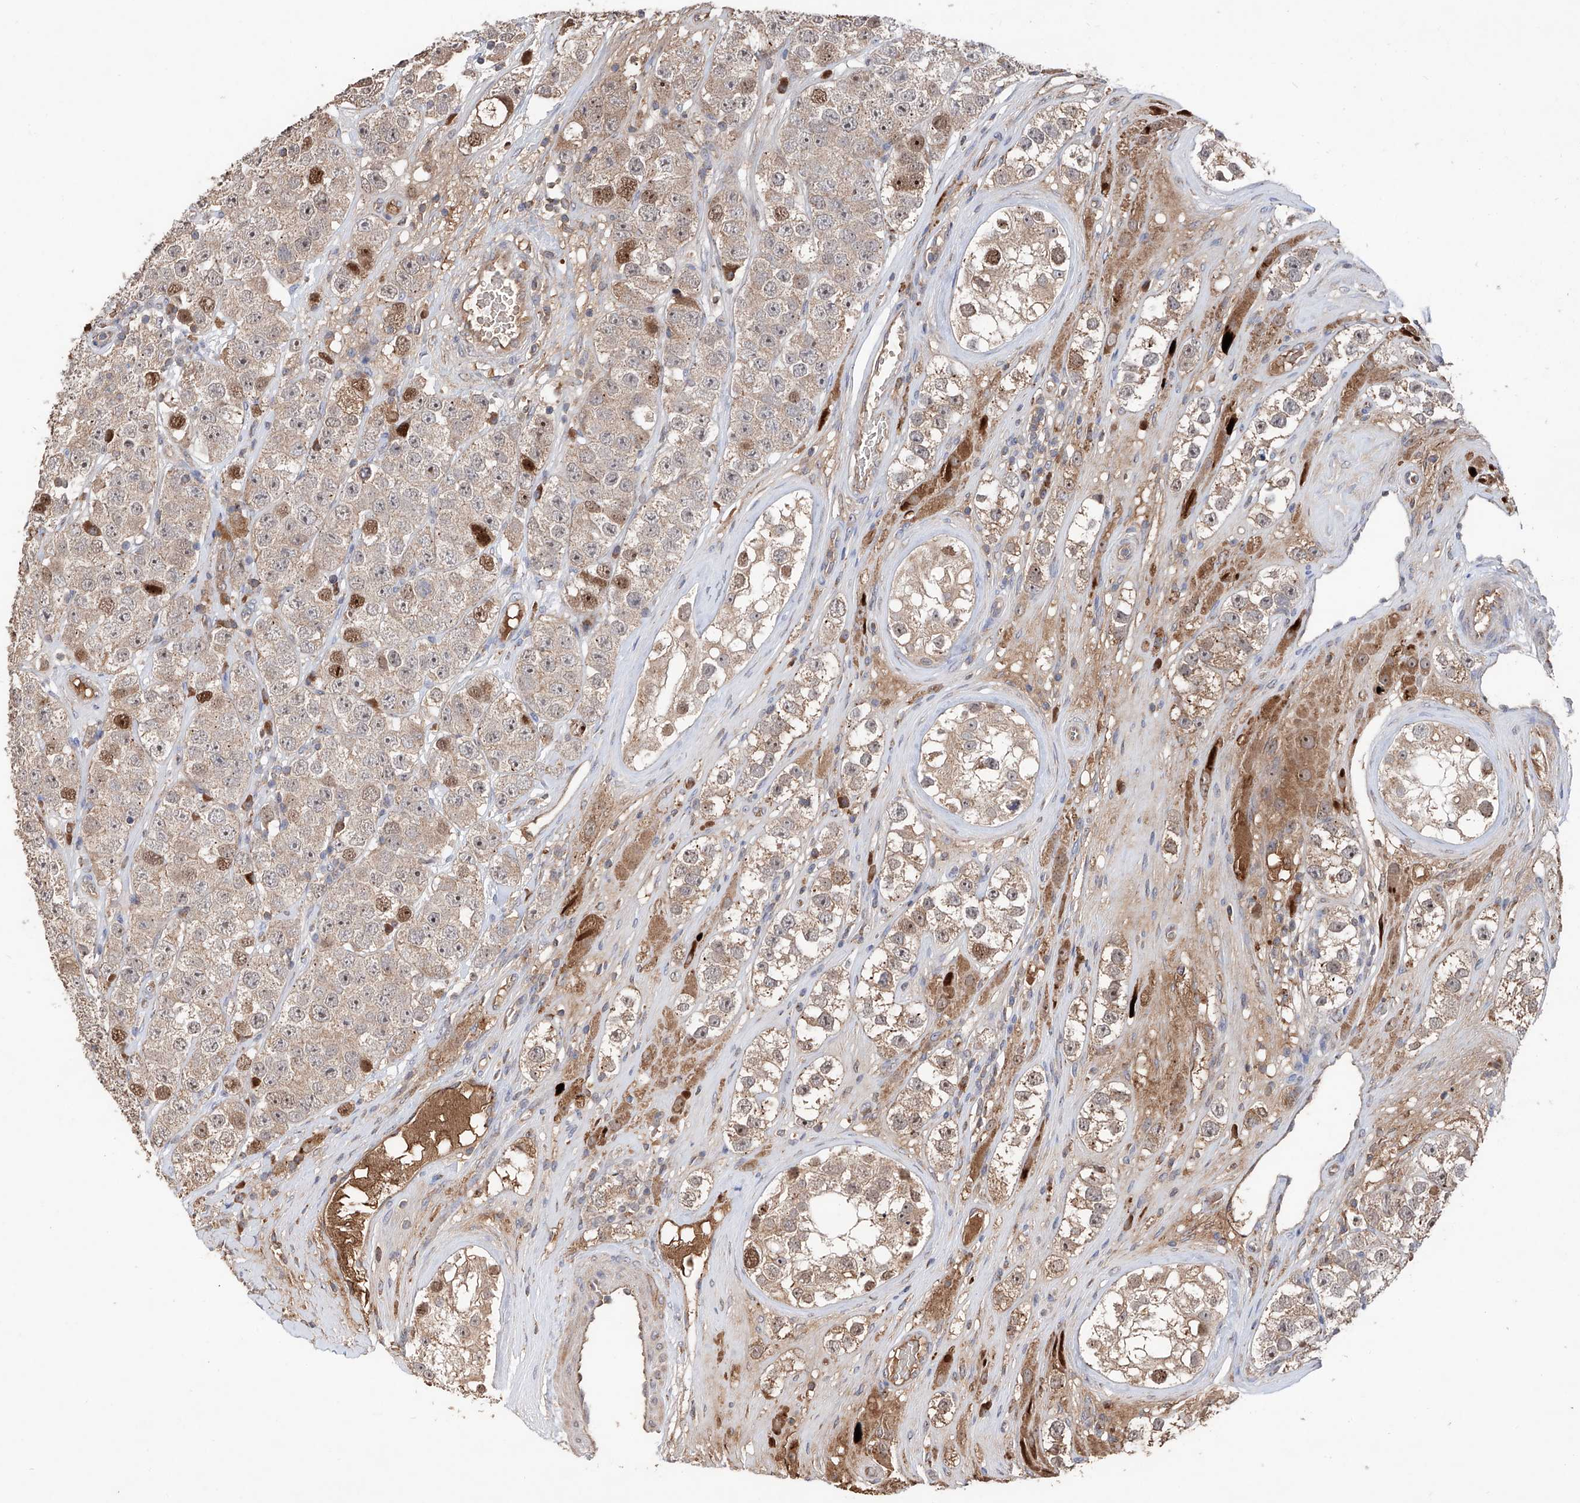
{"staining": {"intensity": "moderate", "quantity": "<25%", "location": "nuclear"}, "tissue": "testis cancer", "cell_type": "Tumor cells", "image_type": "cancer", "snomed": [{"axis": "morphology", "description": "Seminoma, NOS"}, {"axis": "topography", "description": "Testis"}], "caption": "Seminoma (testis) stained with DAB immunohistochemistry (IHC) exhibits low levels of moderate nuclear positivity in about <25% of tumor cells.", "gene": "EDN1", "patient": {"sex": "male", "age": 28}}